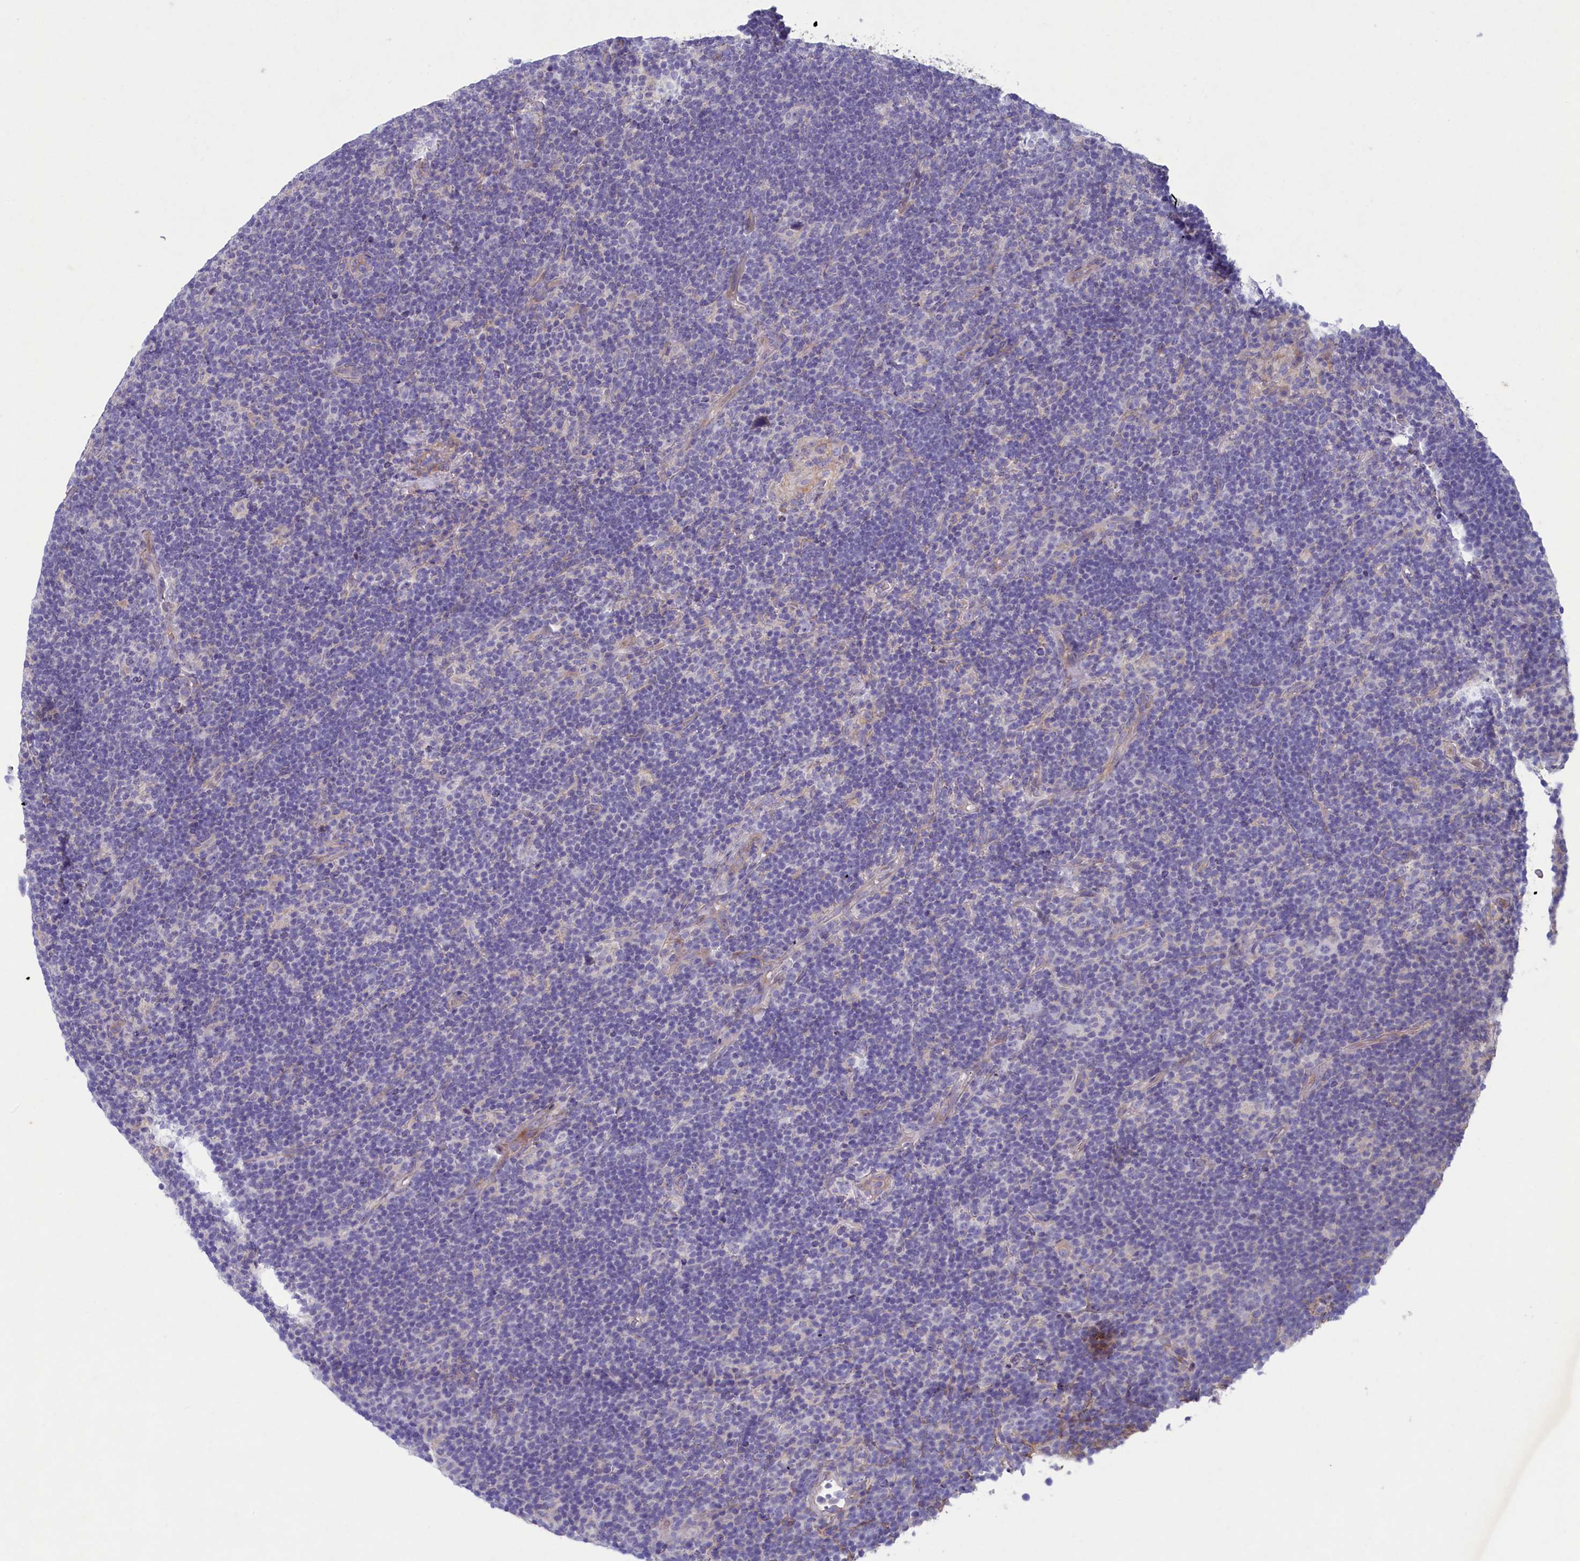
{"staining": {"intensity": "negative", "quantity": "none", "location": "none"}, "tissue": "lymphoma", "cell_type": "Tumor cells", "image_type": "cancer", "snomed": [{"axis": "morphology", "description": "Hodgkin's disease, NOS"}, {"axis": "topography", "description": "Lymph node"}], "caption": "DAB immunohistochemical staining of Hodgkin's disease exhibits no significant staining in tumor cells.", "gene": "PLEKHG6", "patient": {"sex": "female", "age": 57}}